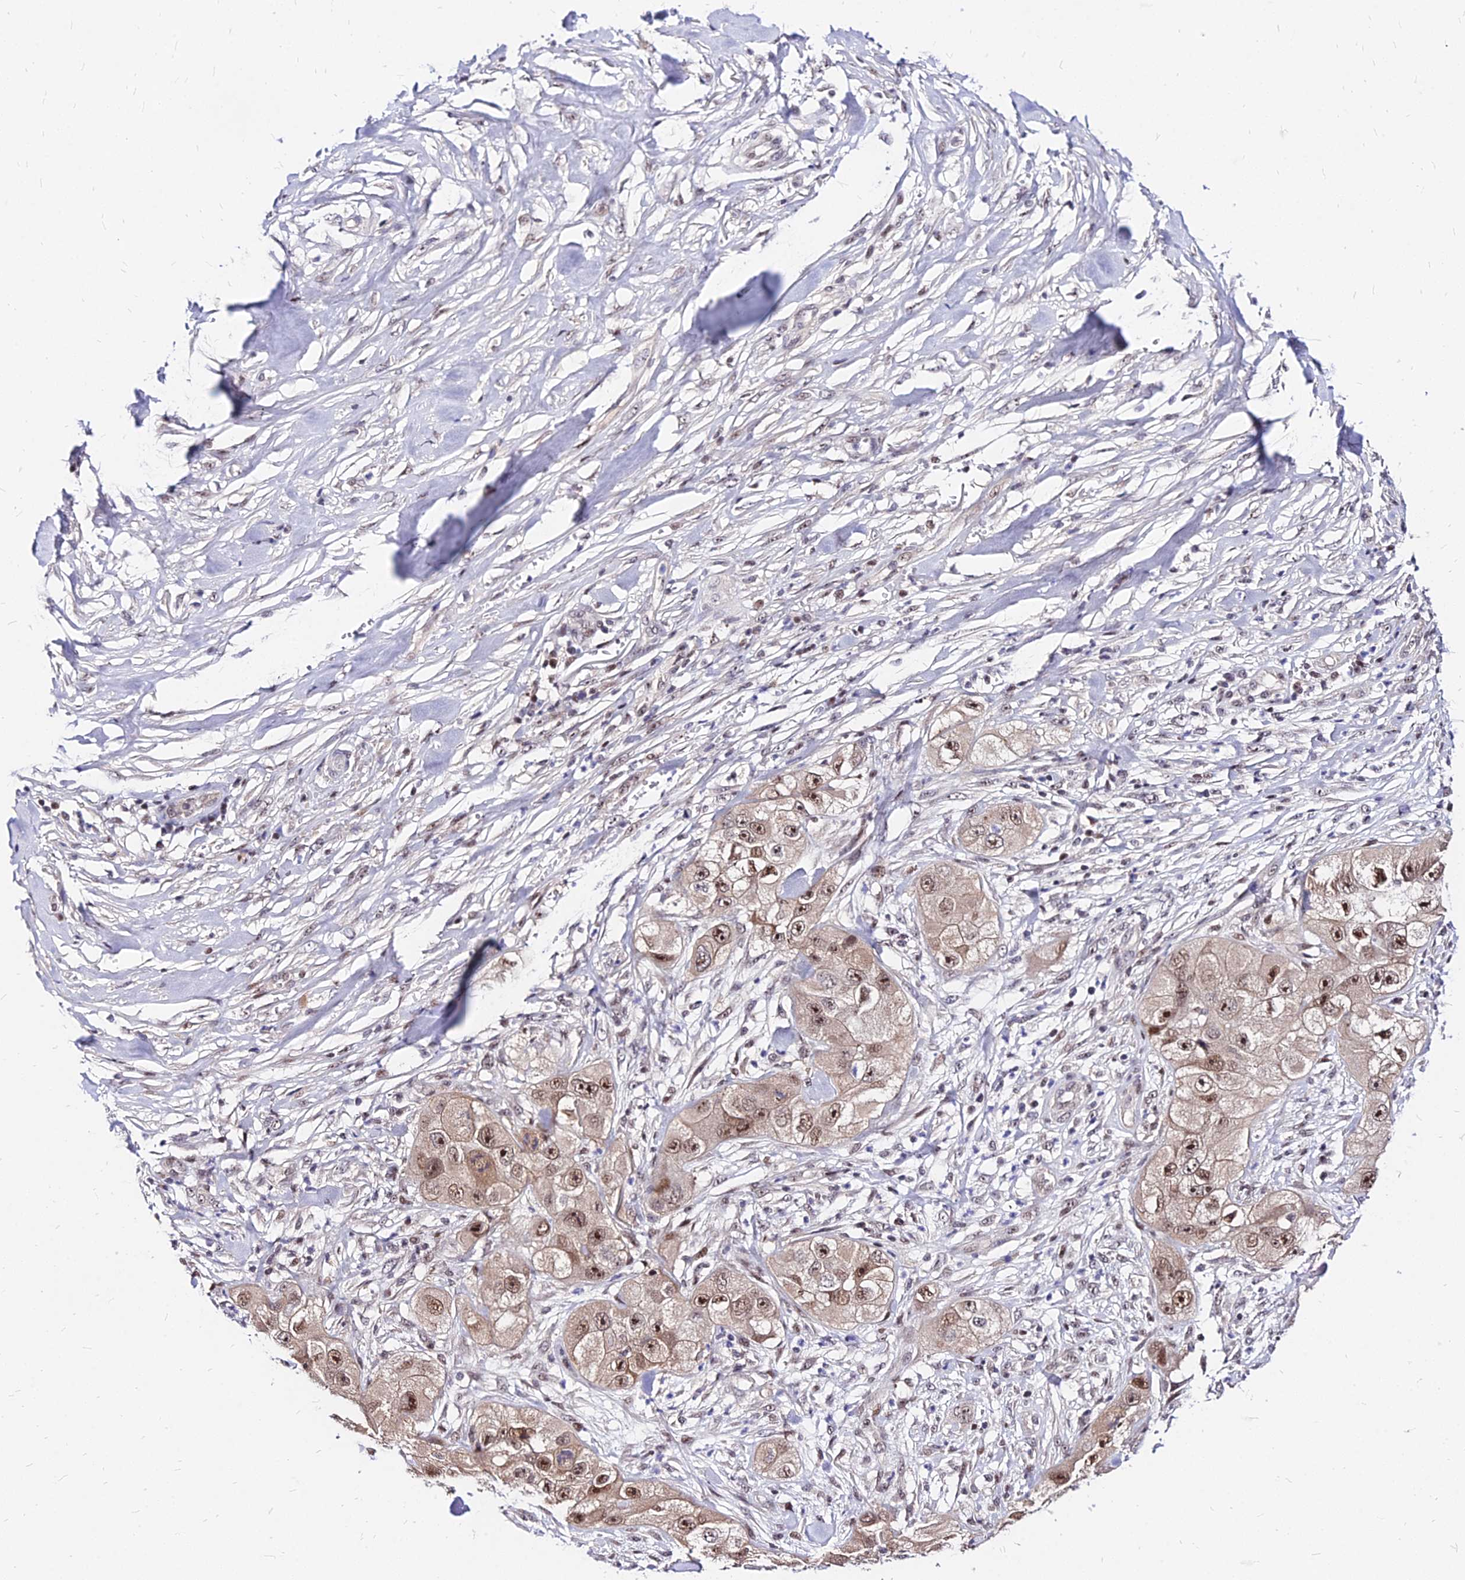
{"staining": {"intensity": "strong", "quantity": ">75%", "location": "cytoplasmic/membranous,nuclear"}, "tissue": "skin cancer", "cell_type": "Tumor cells", "image_type": "cancer", "snomed": [{"axis": "morphology", "description": "Squamous cell carcinoma, NOS"}, {"axis": "topography", "description": "Skin"}, {"axis": "topography", "description": "Subcutis"}], "caption": "Strong cytoplasmic/membranous and nuclear positivity is present in about >75% of tumor cells in skin cancer (squamous cell carcinoma). (DAB = brown stain, brightfield microscopy at high magnification).", "gene": "DDX55", "patient": {"sex": "male", "age": 73}}